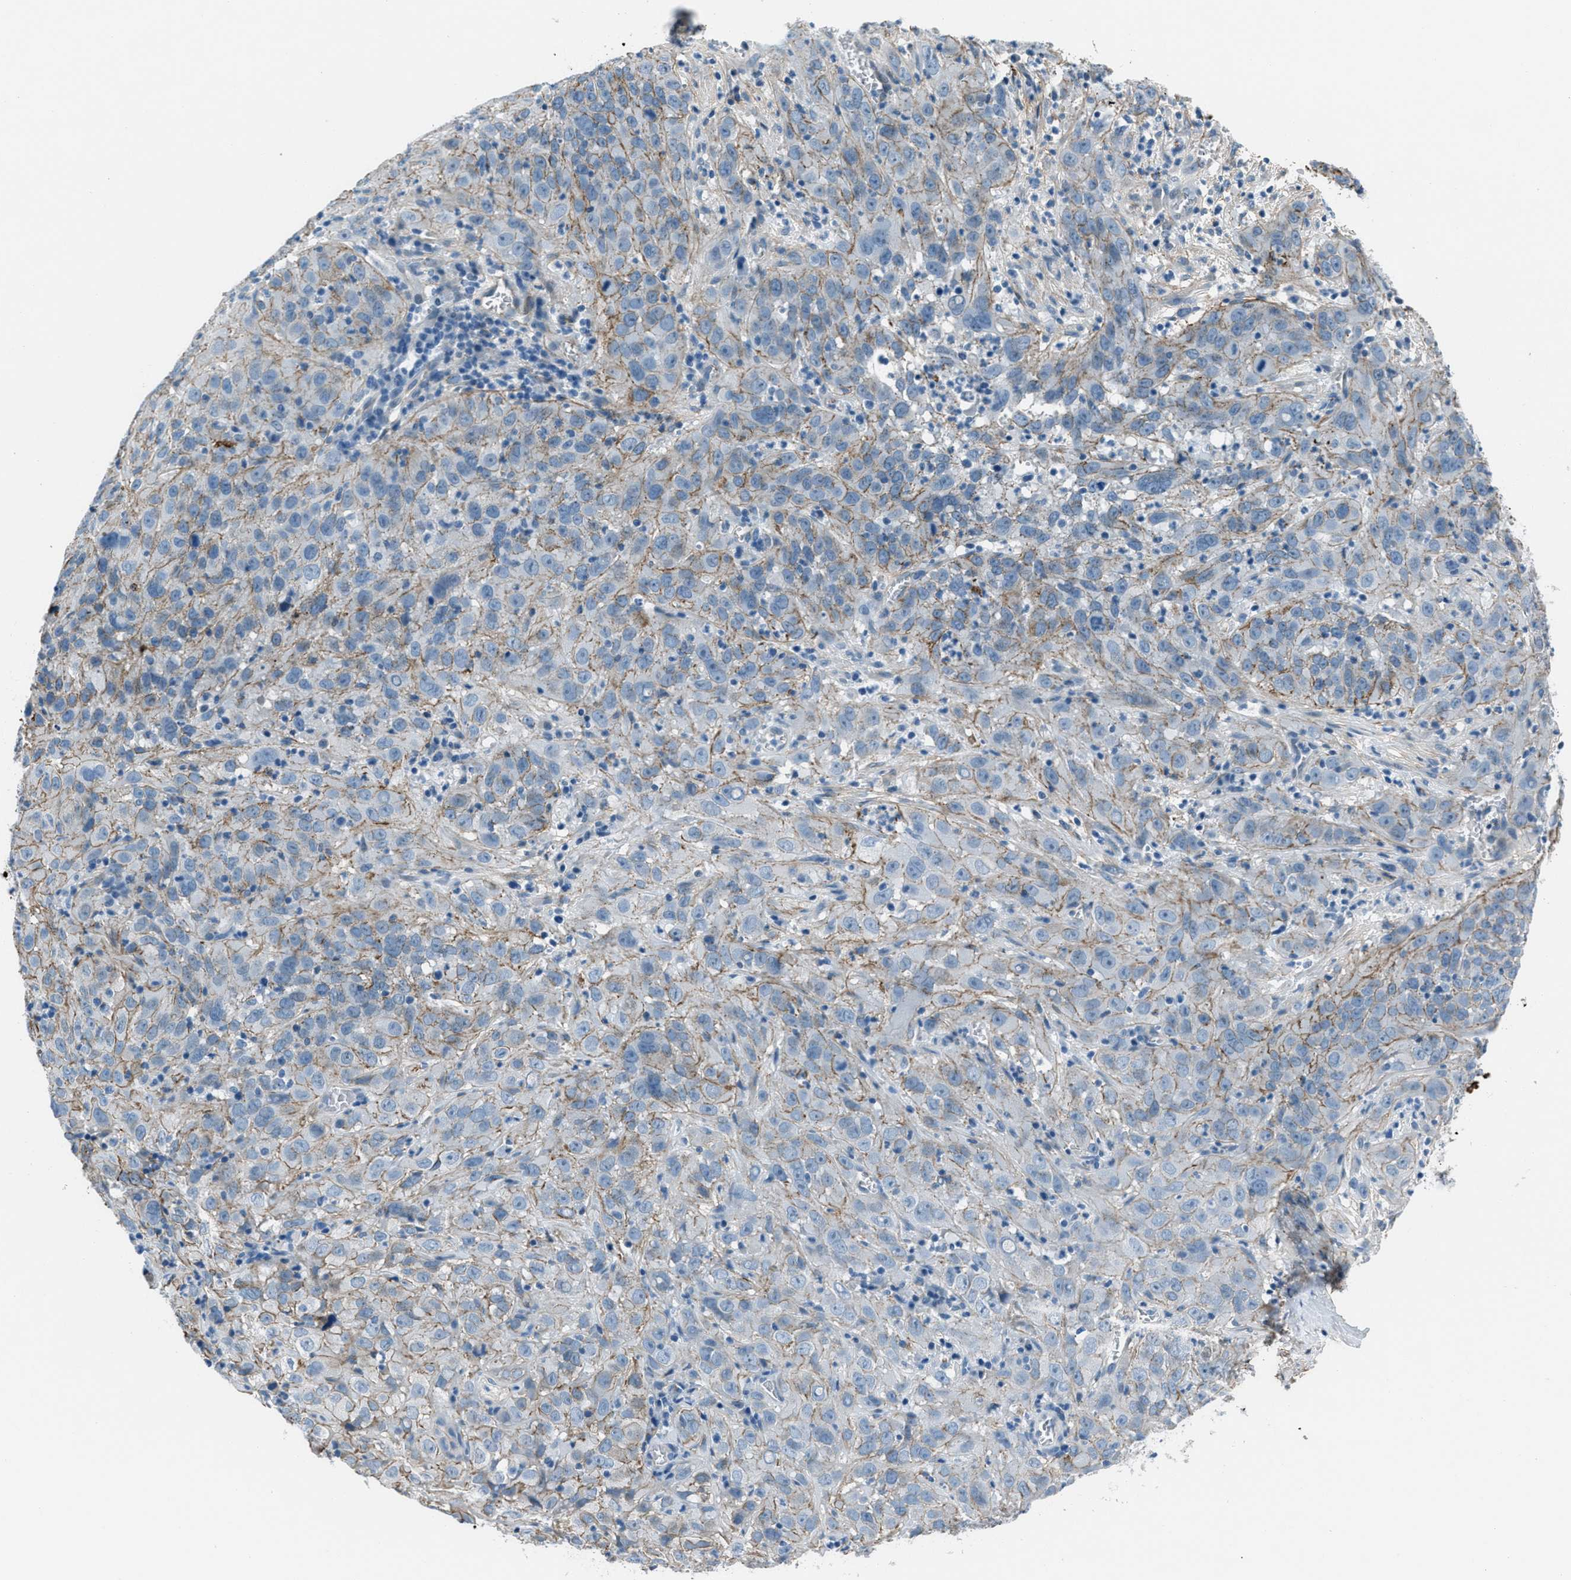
{"staining": {"intensity": "negative", "quantity": "none", "location": "none"}, "tissue": "cervical cancer", "cell_type": "Tumor cells", "image_type": "cancer", "snomed": [{"axis": "morphology", "description": "Squamous cell carcinoma, NOS"}, {"axis": "topography", "description": "Cervix"}], "caption": "IHC of cervical cancer shows no expression in tumor cells. Nuclei are stained in blue.", "gene": "FBN1", "patient": {"sex": "female", "age": 32}}